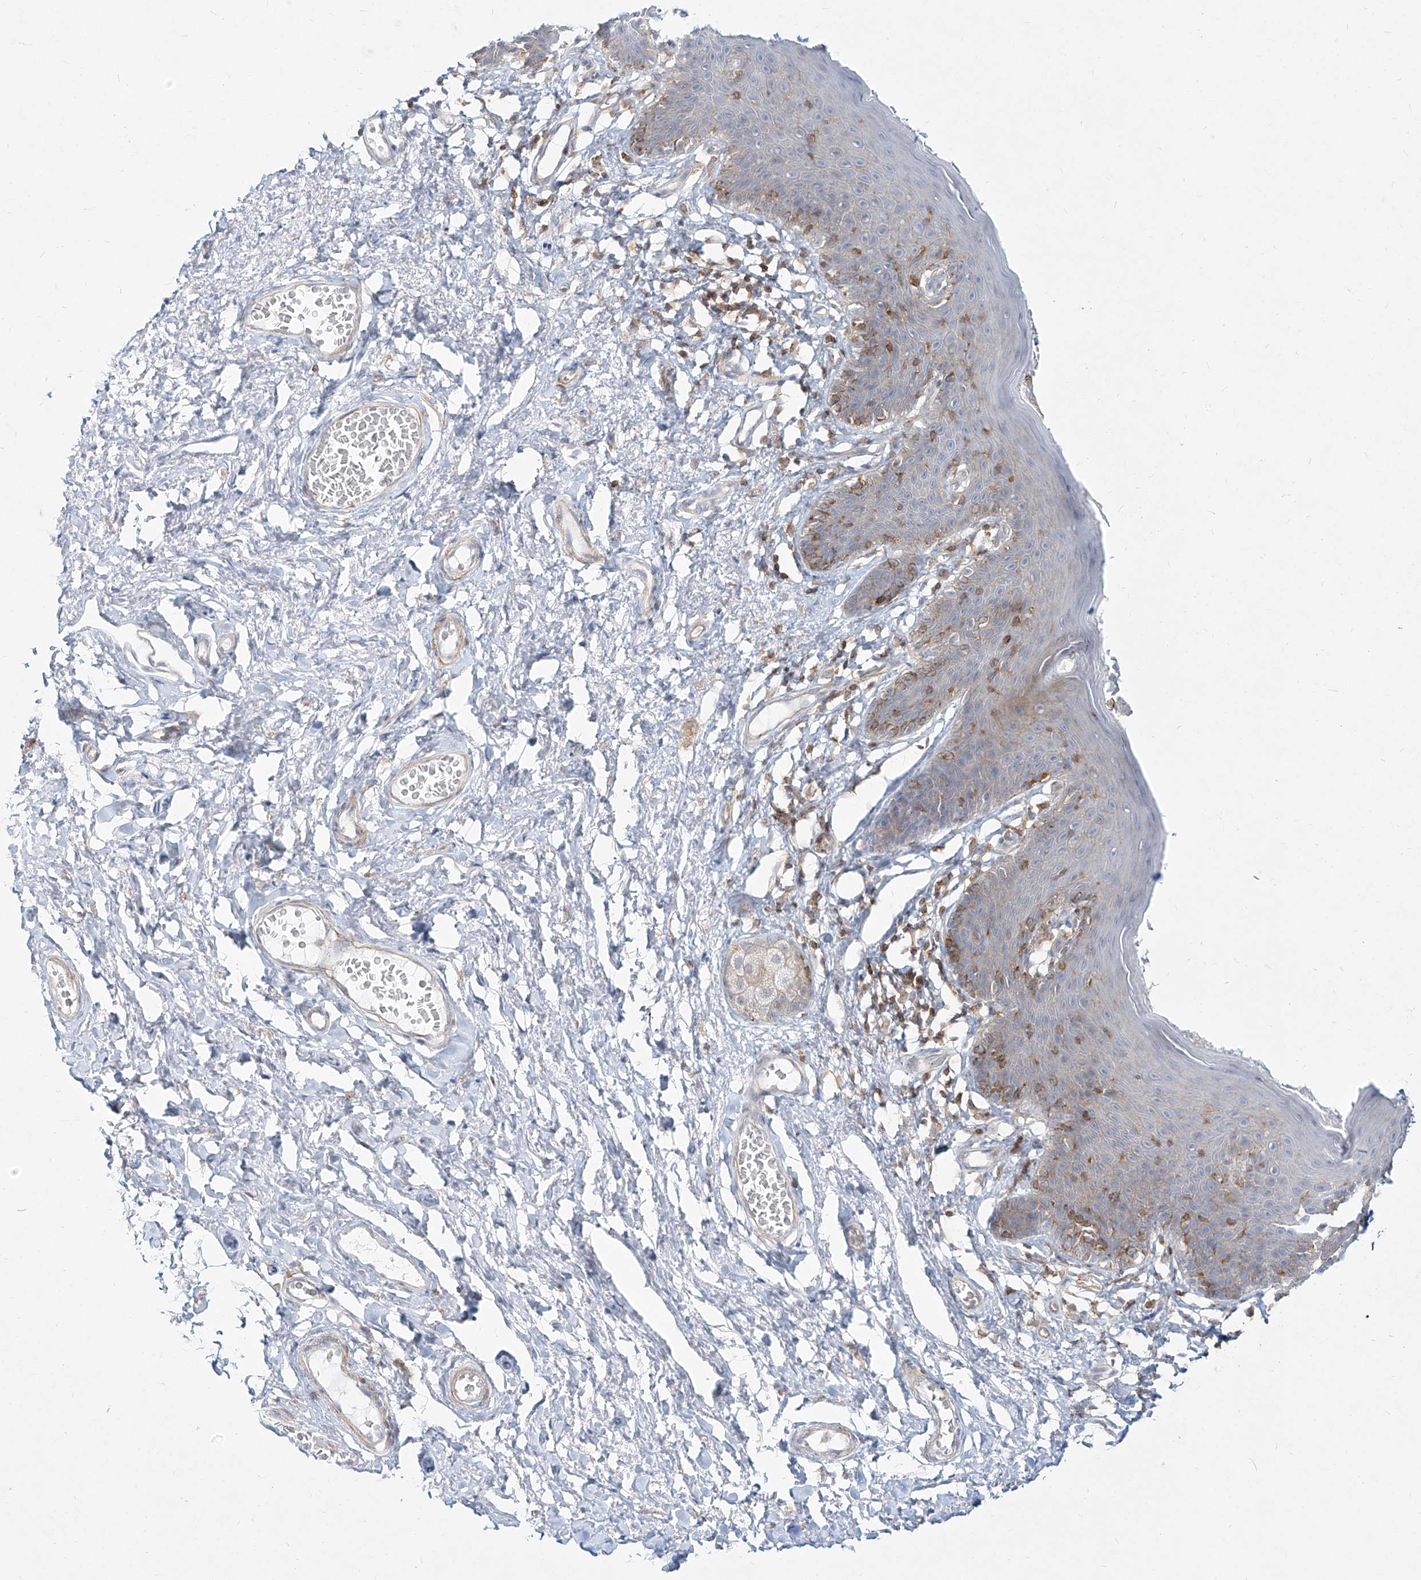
{"staining": {"intensity": "weak", "quantity": "<25%", "location": "cytoplasmic/membranous"}, "tissue": "skin", "cell_type": "Epidermal cells", "image_type": "normal", "snomed": [{"axis": "morphology", "description": "Normal tissue, NOS"}, {"axis": "topography", "description": "Vulva"}], "caption": "Skin was stained to show a protein in brown. There is no significant expression in epidermal cells. (Brightfield microscopy of DAB immunohistochemistry (IHC) at high magnification).", "gene": "SLC2A12", "patient": {"sex": "female", "age": 66}}